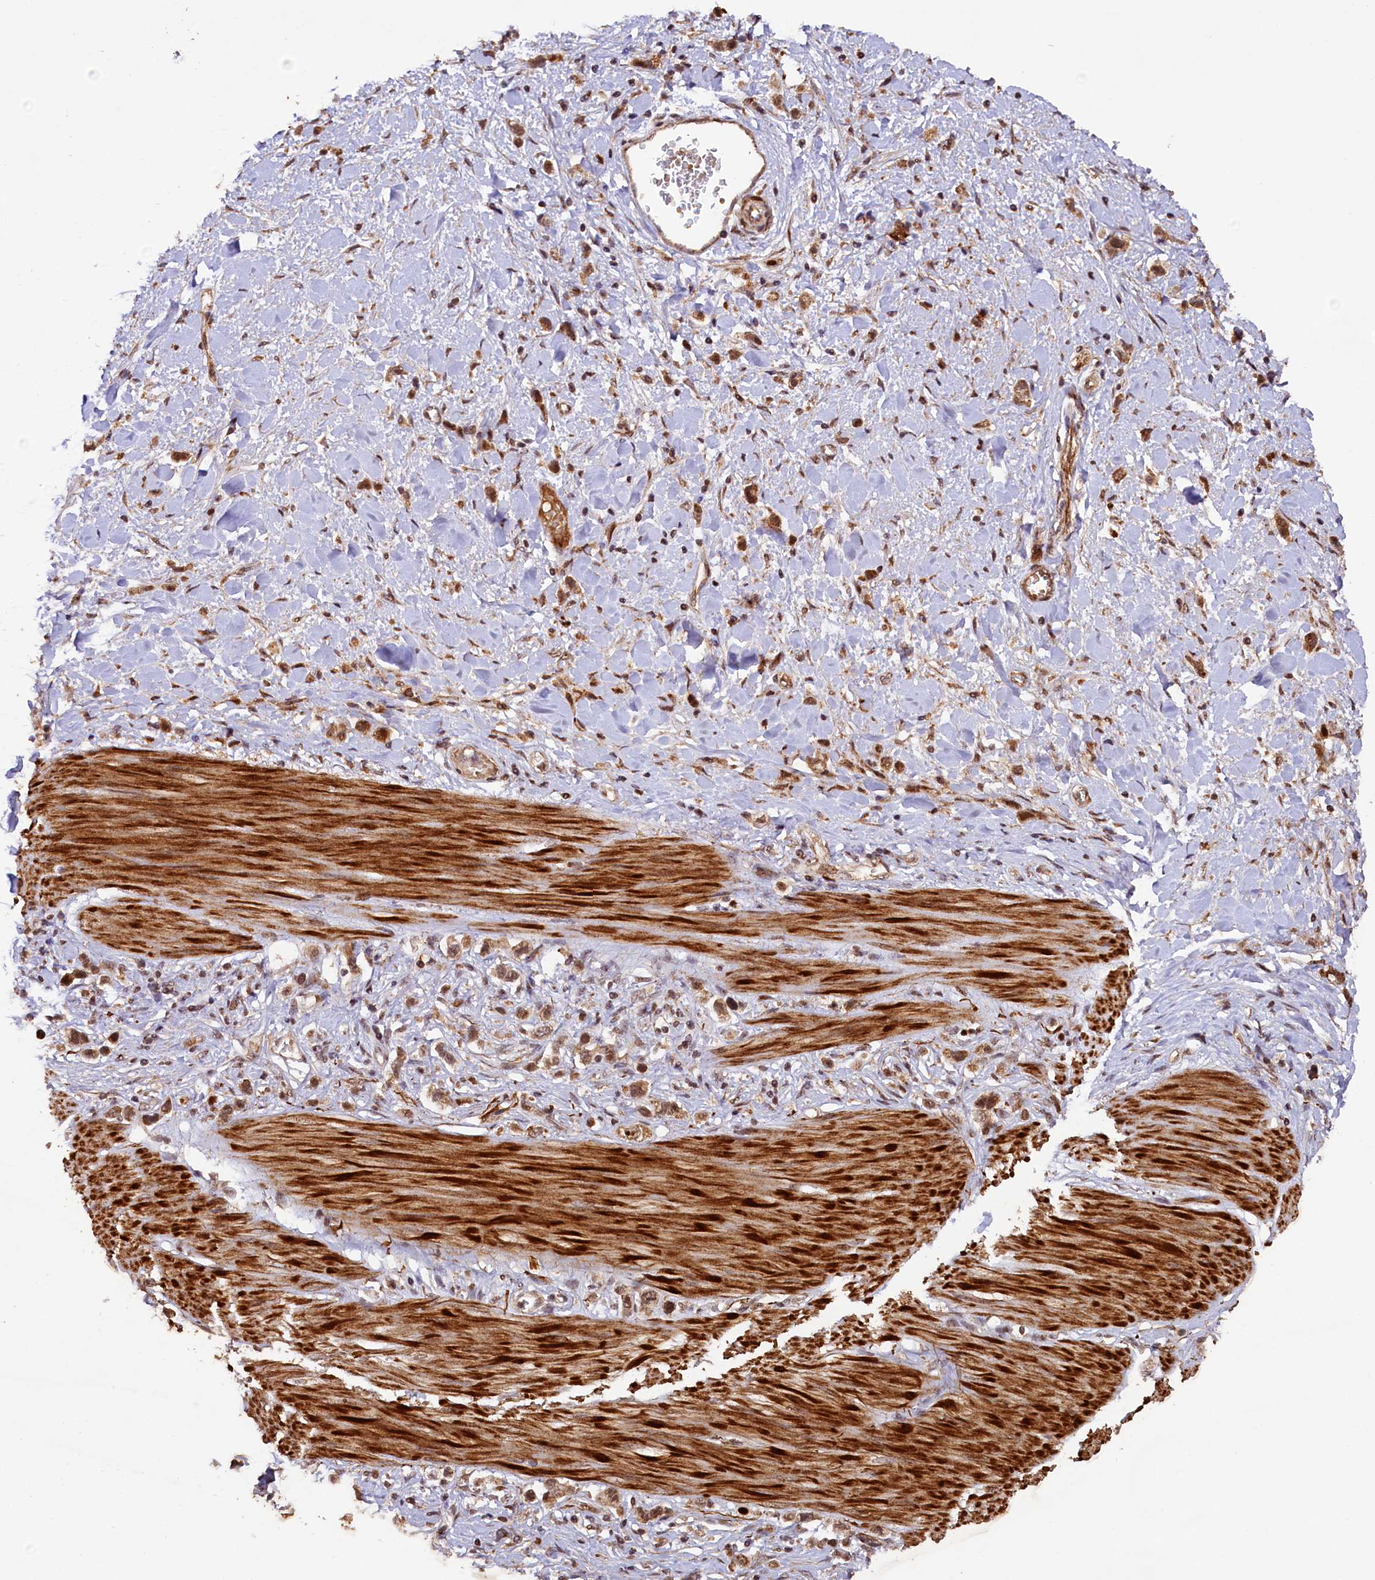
{"staining": {"intensity": "moderate", "quantity": ">75%", "location": "cytoplasmic/membranous,nuclear"}, "tissue": "stomach cancer", "cell_type": "Tumor cells", "image_type": "cancer", "snomed": [{"axis": "morphology", "description": "Adenocarcinoma, NOS"}, {"axis": "topography", "description": "Stomach"}], "caption": "IHC histopathology image of human stomach adenocarcinoma stained for a protein (brown), which displays medium levels of moderate cytoplasmic/membranous and nuclear expression in about >75% of tumor cells.", "gene": "SHPRH", "patient": {"sex": "female", "age": 65}}